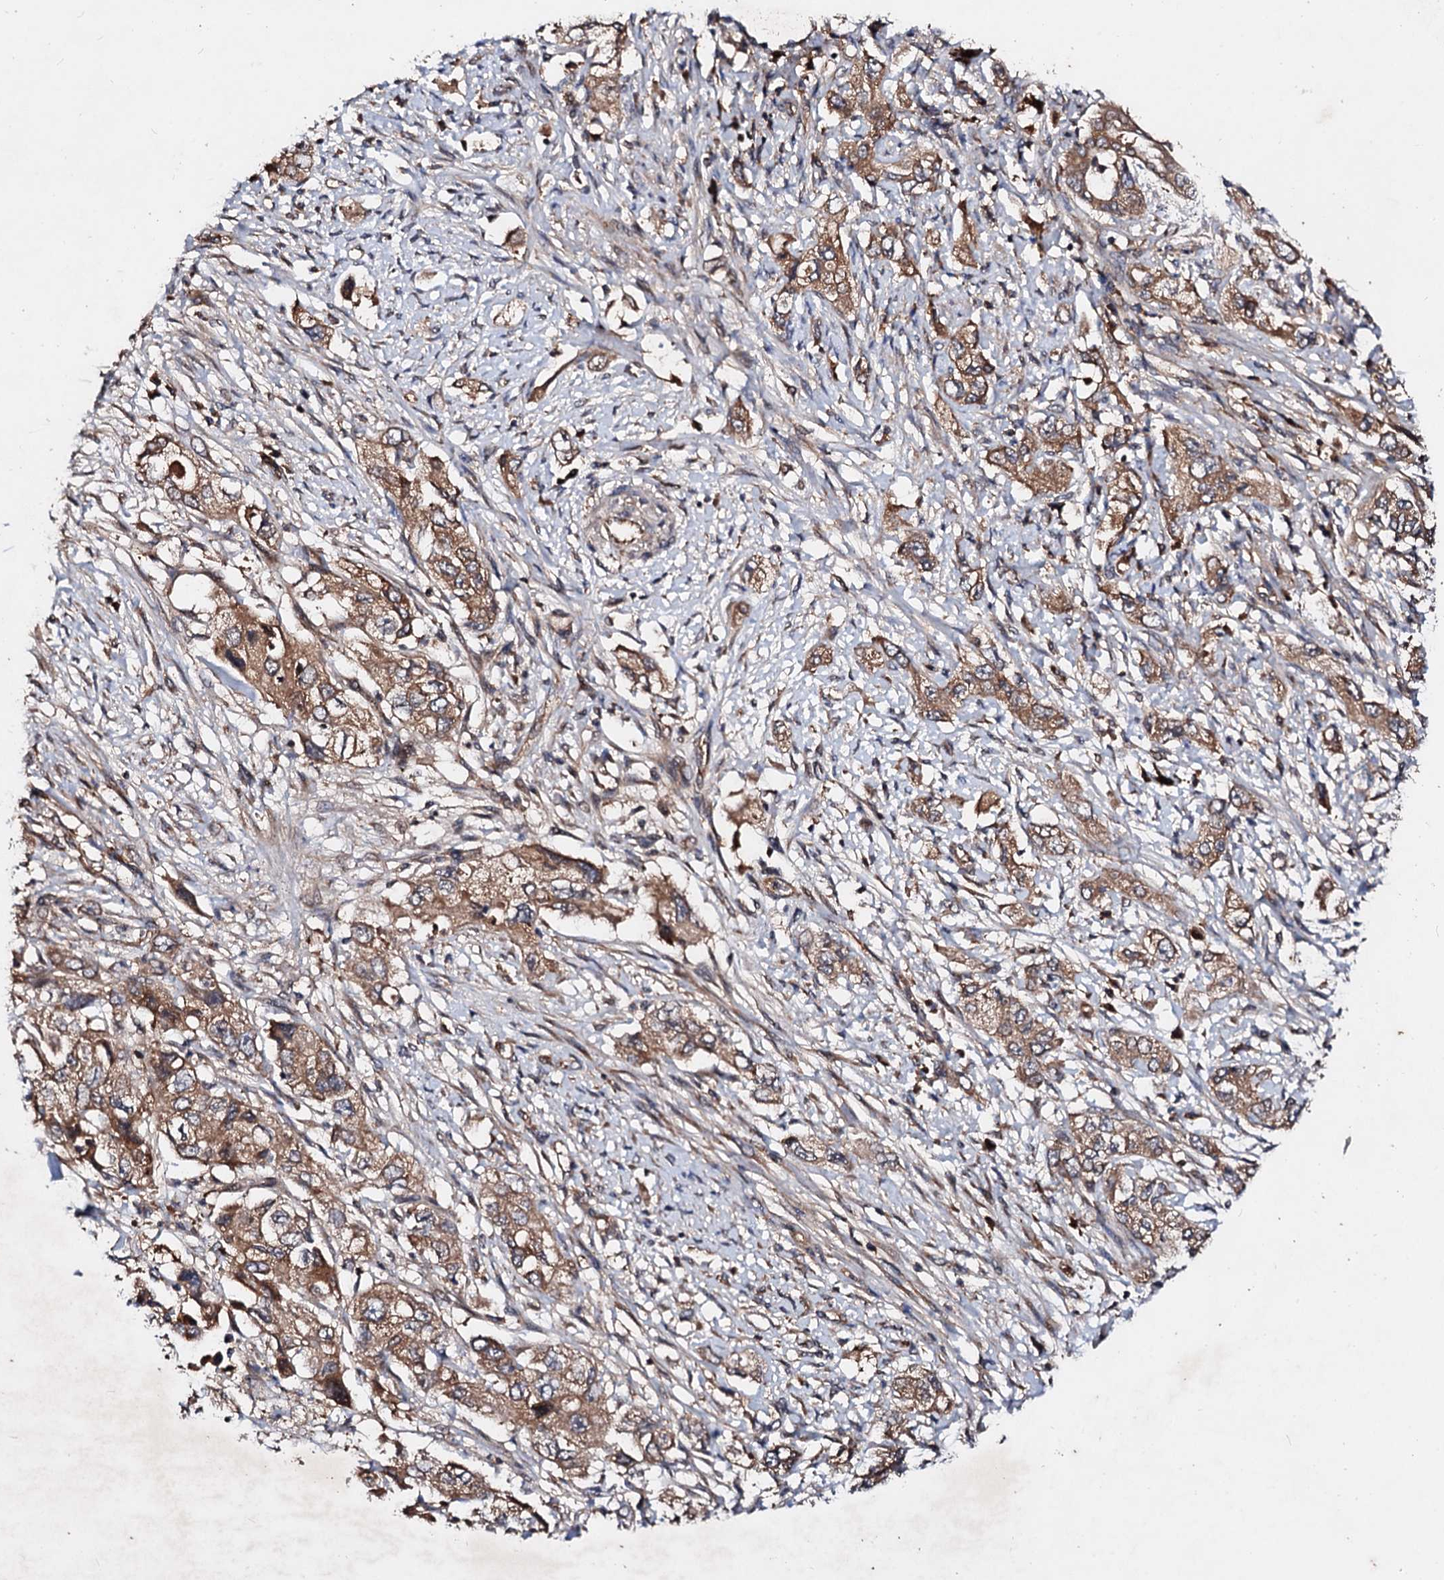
{"staining": {"intensity": "moderate", "quantity": ">75%", "location": "cytoplasmic/membranous"}, "tissue": "pancreatic cancer", "cell_type": "Tumor cells", "image_type": "cancer", "snomed": [{"axis": "morphology", "description": "Adenocarcinoma, NOS"}, {"axis": "topography", "description": "Pancreas"}], "caption": "High-magnification brightfield microscopy of pancreatic cancer (adenocarcinoma) stained with DAB (3,3'-diaminobenzidine) (brown) and counterstained with hematoxylin (blue). tumor cells exhibit moderate cytoplasmic/membranous expression is identified in approximately>75% of cells. (IHC, brightfield microscopy, high magnification).", "gene": "EXTL1", "patient": {"sex": "female", "age": 73}}